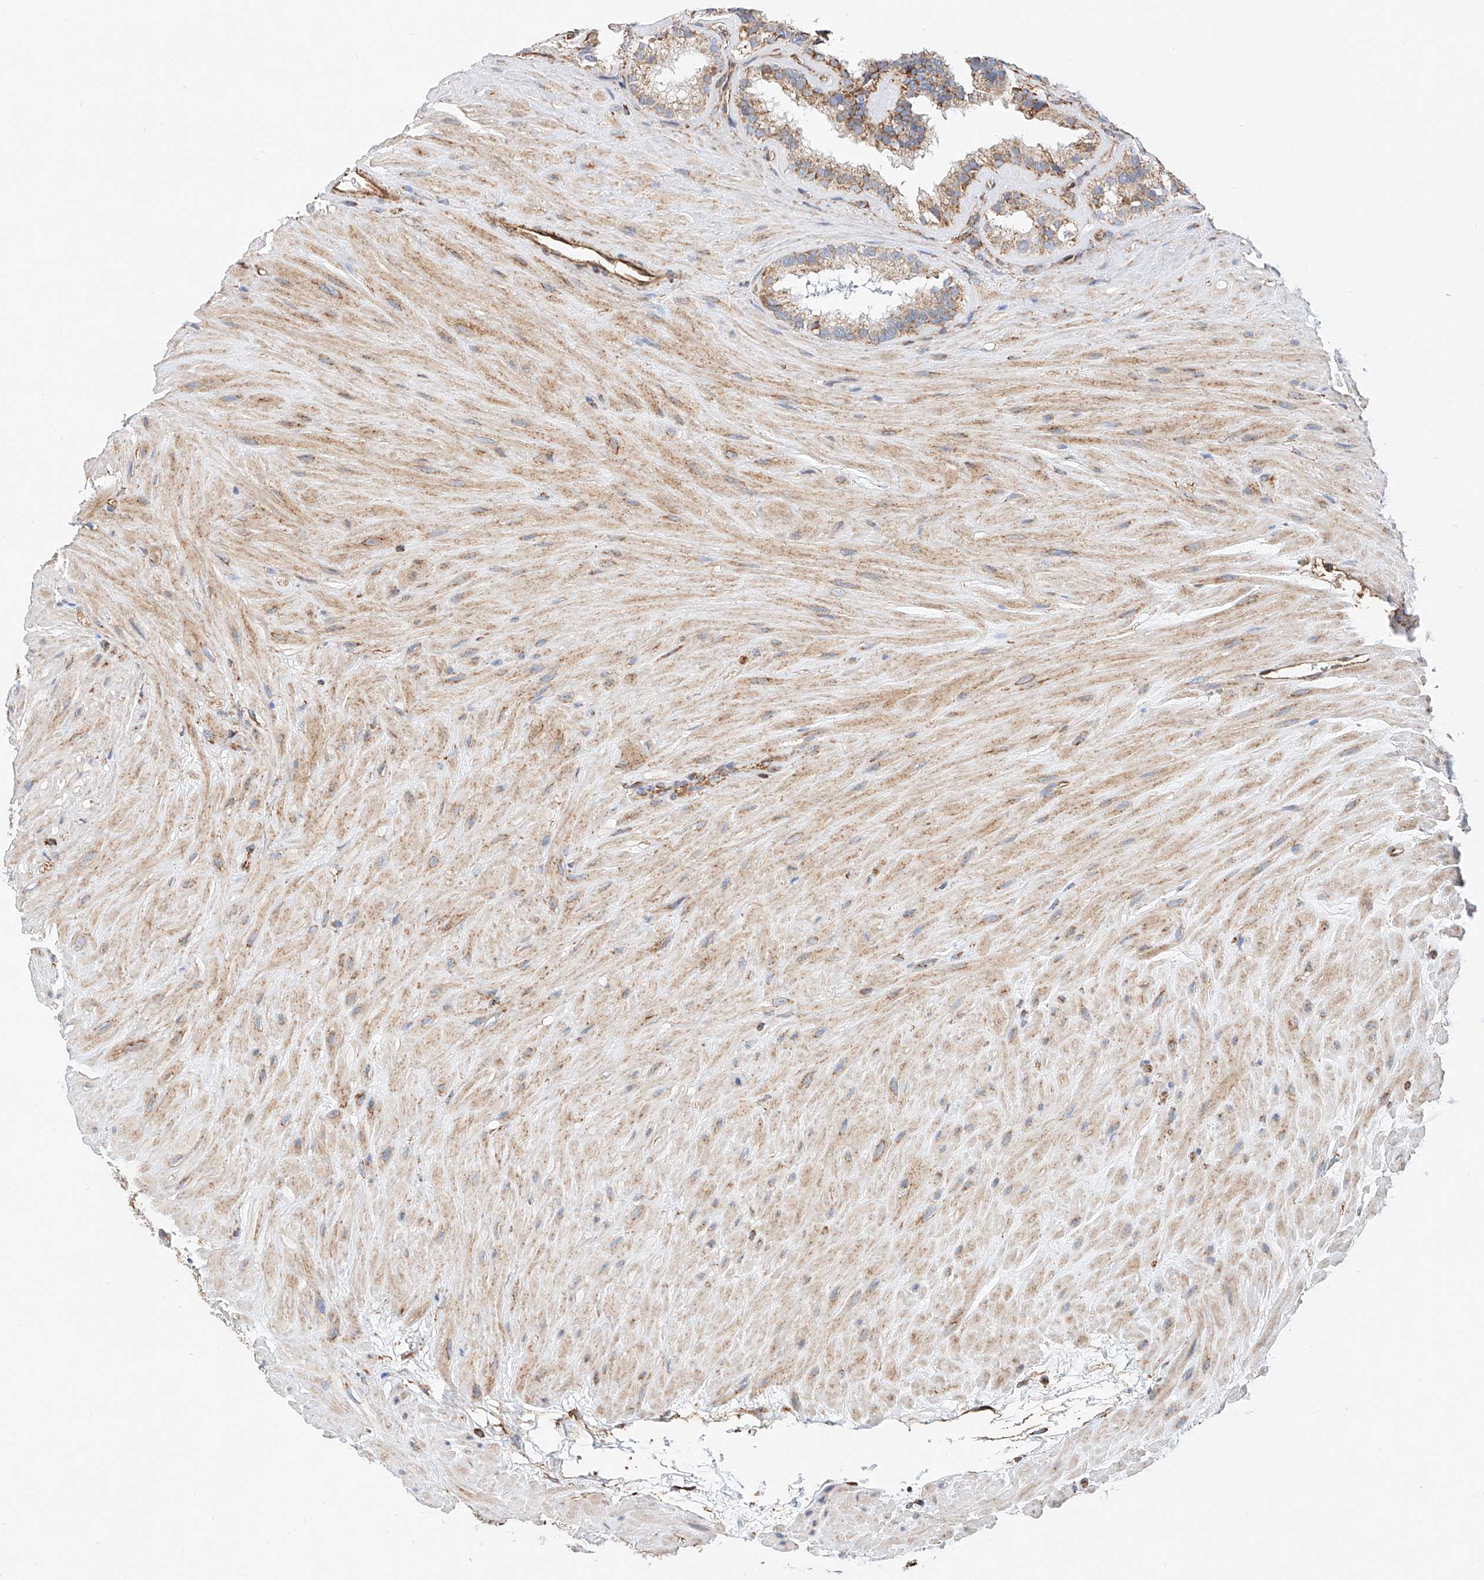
{"staining": {"intensity": "moderate", "quantity": ">75%", "location": "cytoplasmic/membranous"}, "tissue": "seminal vesicle", "cell_type": "Glandular cells", "image_type": "normal", "snomed": [{"axis": "morphology", "description": "Normal tissue, NOS"}, {"axis": "topography", "description": "Prostate"}, {"axis": "topography", "description": "Seminal veicle"}], "caption": "Benign seminal vesicle demonstrates moderate cytoplasmic/membranous expression in approximately >75% of glandular cells.", "gene": "NDUFV3", "patient": {"sex": "male", "age": 59}}